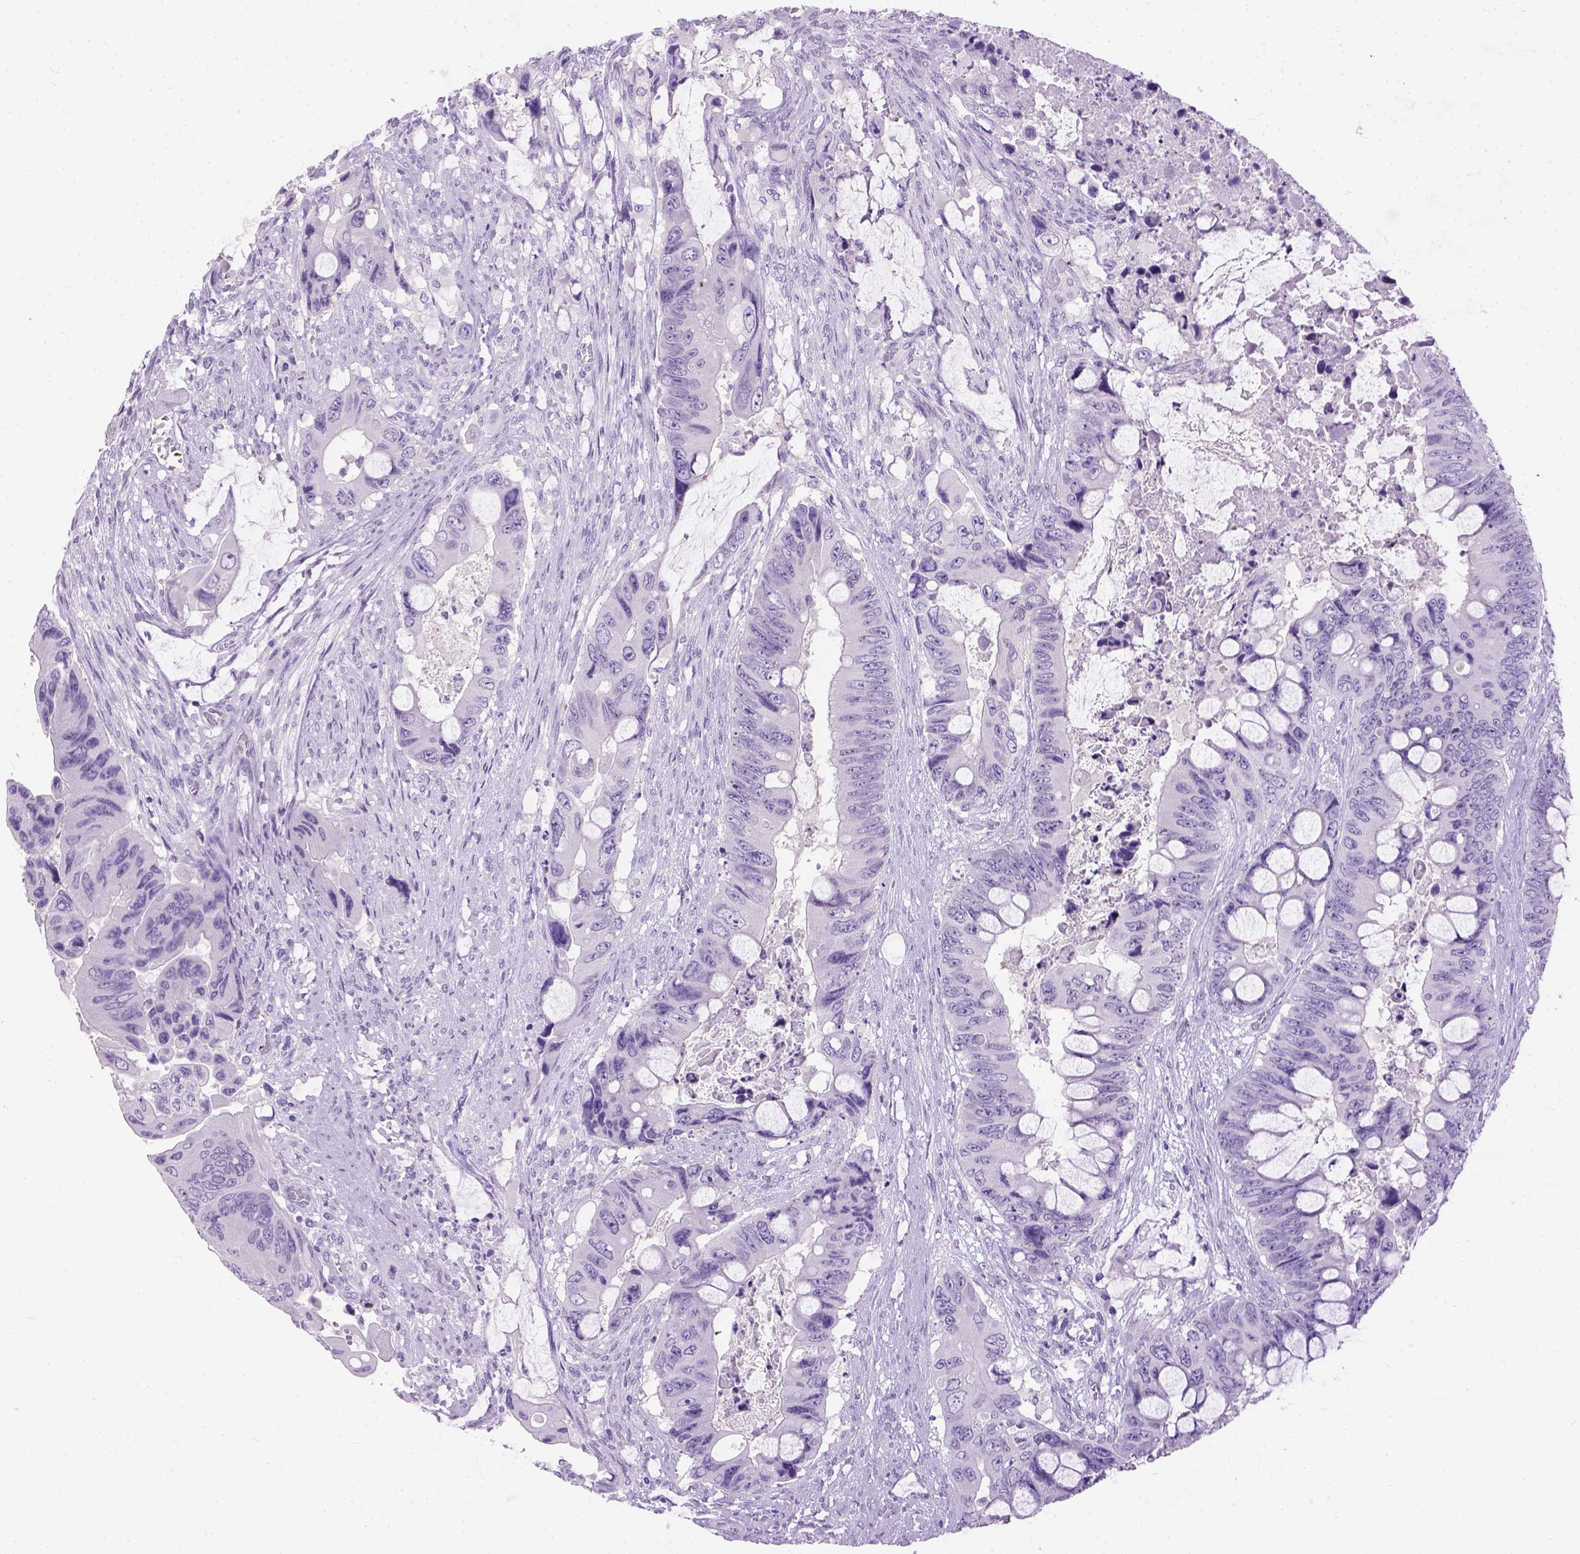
{"staining": {"intensity": "negative", "quantity": "none", "location": "none"}, "tissue": "colorectal cancer", "cell_type": "Tumor cells", "image_type": "cancer", "snomed": [{"axis": "morphology", "description": "Adenocarcinoma, NOS"}, {"axis": "topography", "description": "Rectum"}], "caption": "IHC micrograph of neoplastic tissue: adenocarcinoma (colorectal) stained with DAB shows no significant protein positivity in tumor cells.", "gene": "TMEM38A", "patient": {"sex": "male", "age": 63}}